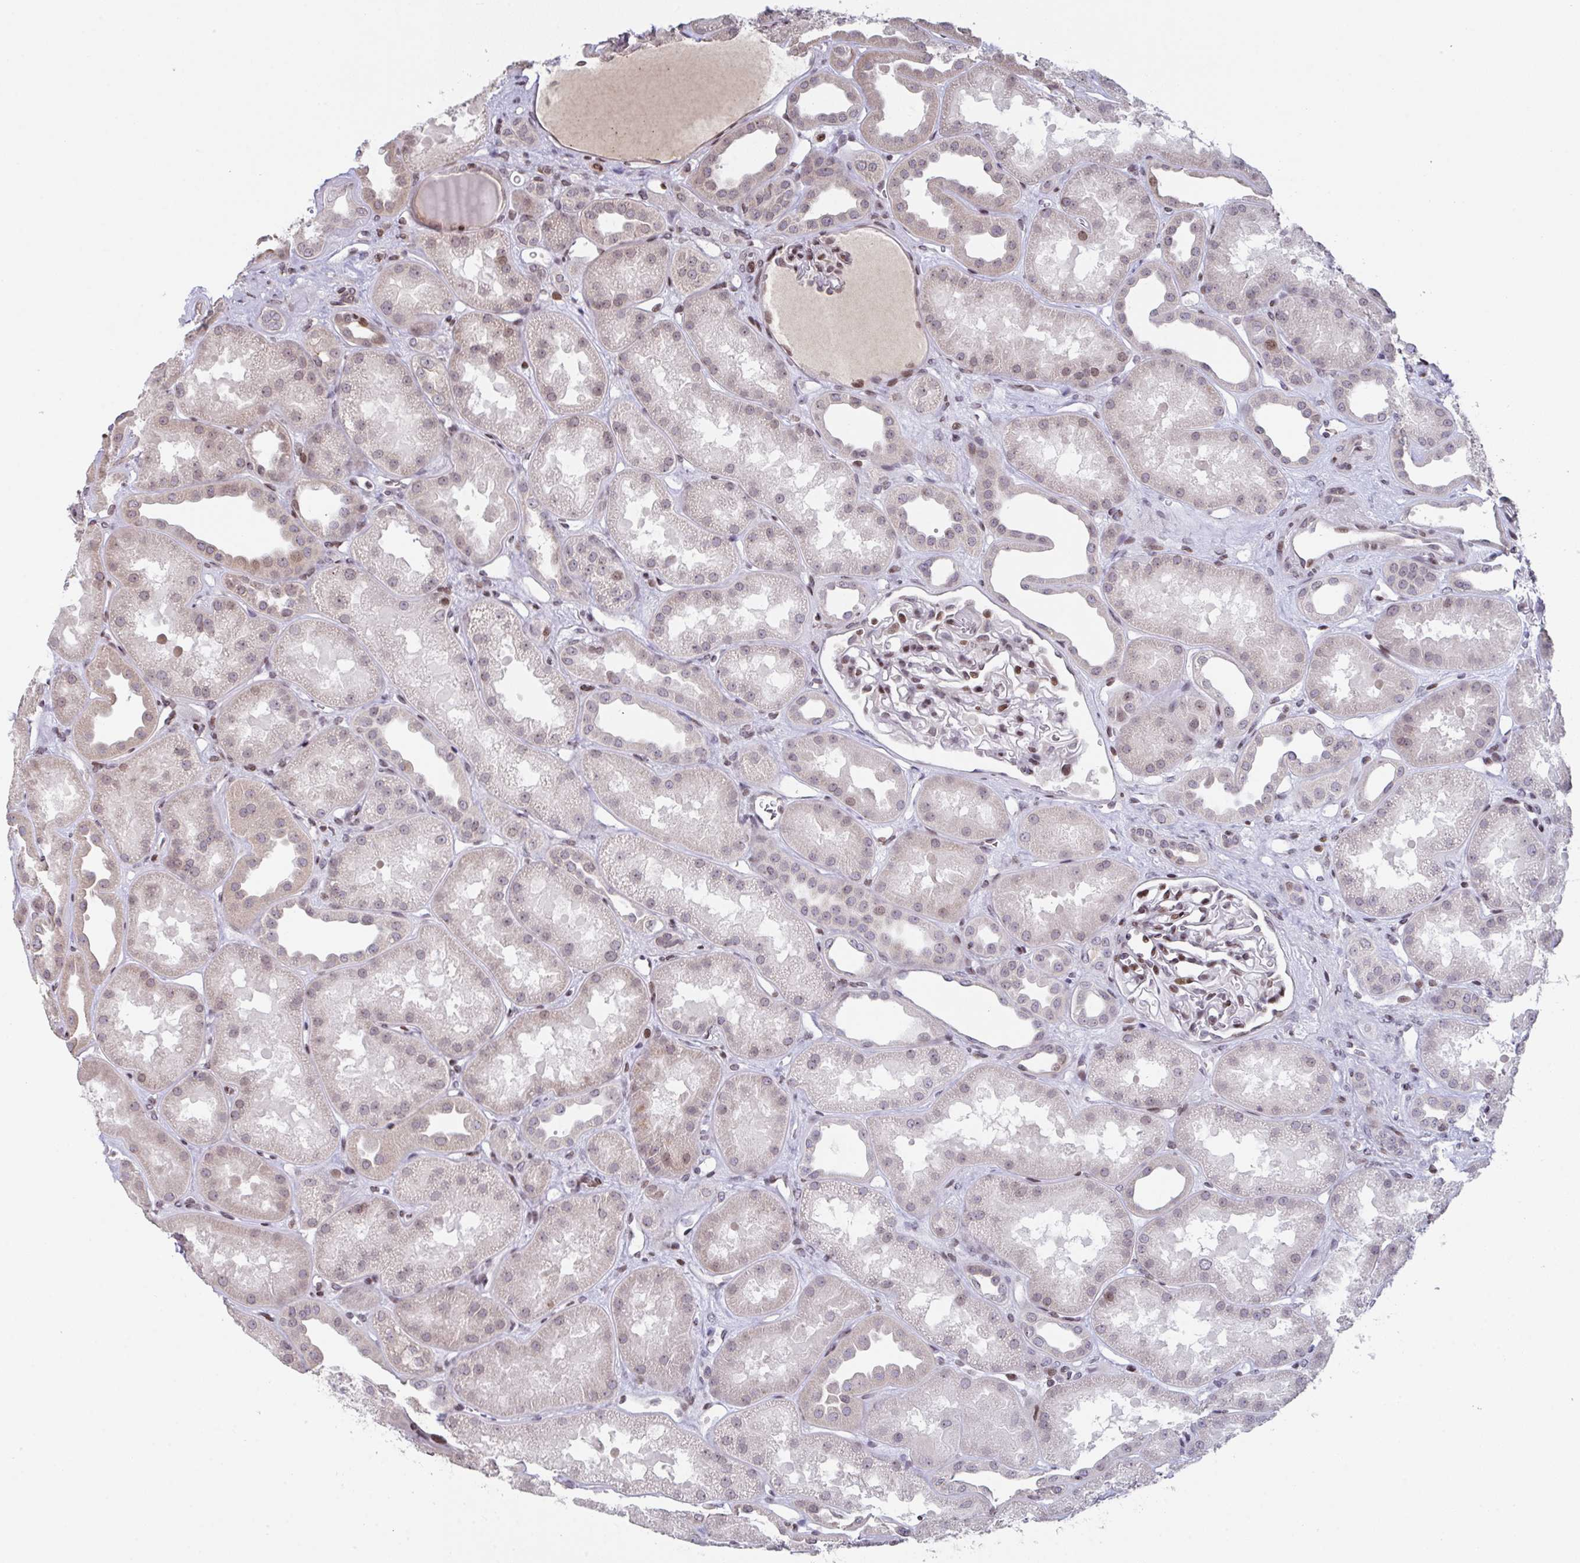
{"staining": {"intensity": "moderate", "quantity": "25%-75%", "location": "nuclear"}, "tissue": "kidney", "cell_type": "Cells in glomeruli", "image_type": "normal", "snomed": [{"axis": "morphology", "description": "Normal tissue, NOS"}, {"axis": "topography", "description": "Kidney"}], "caption": "Immunohistochemistry (IHC) micrograph of normal kidney stained for a protein (brown), which reveals medium levels of moderate nuclear staining in approximately 25%-75% of cells in glomeruli.", "gene": "PCDHB8", "patient": {"sex": "male", "age": 61}}